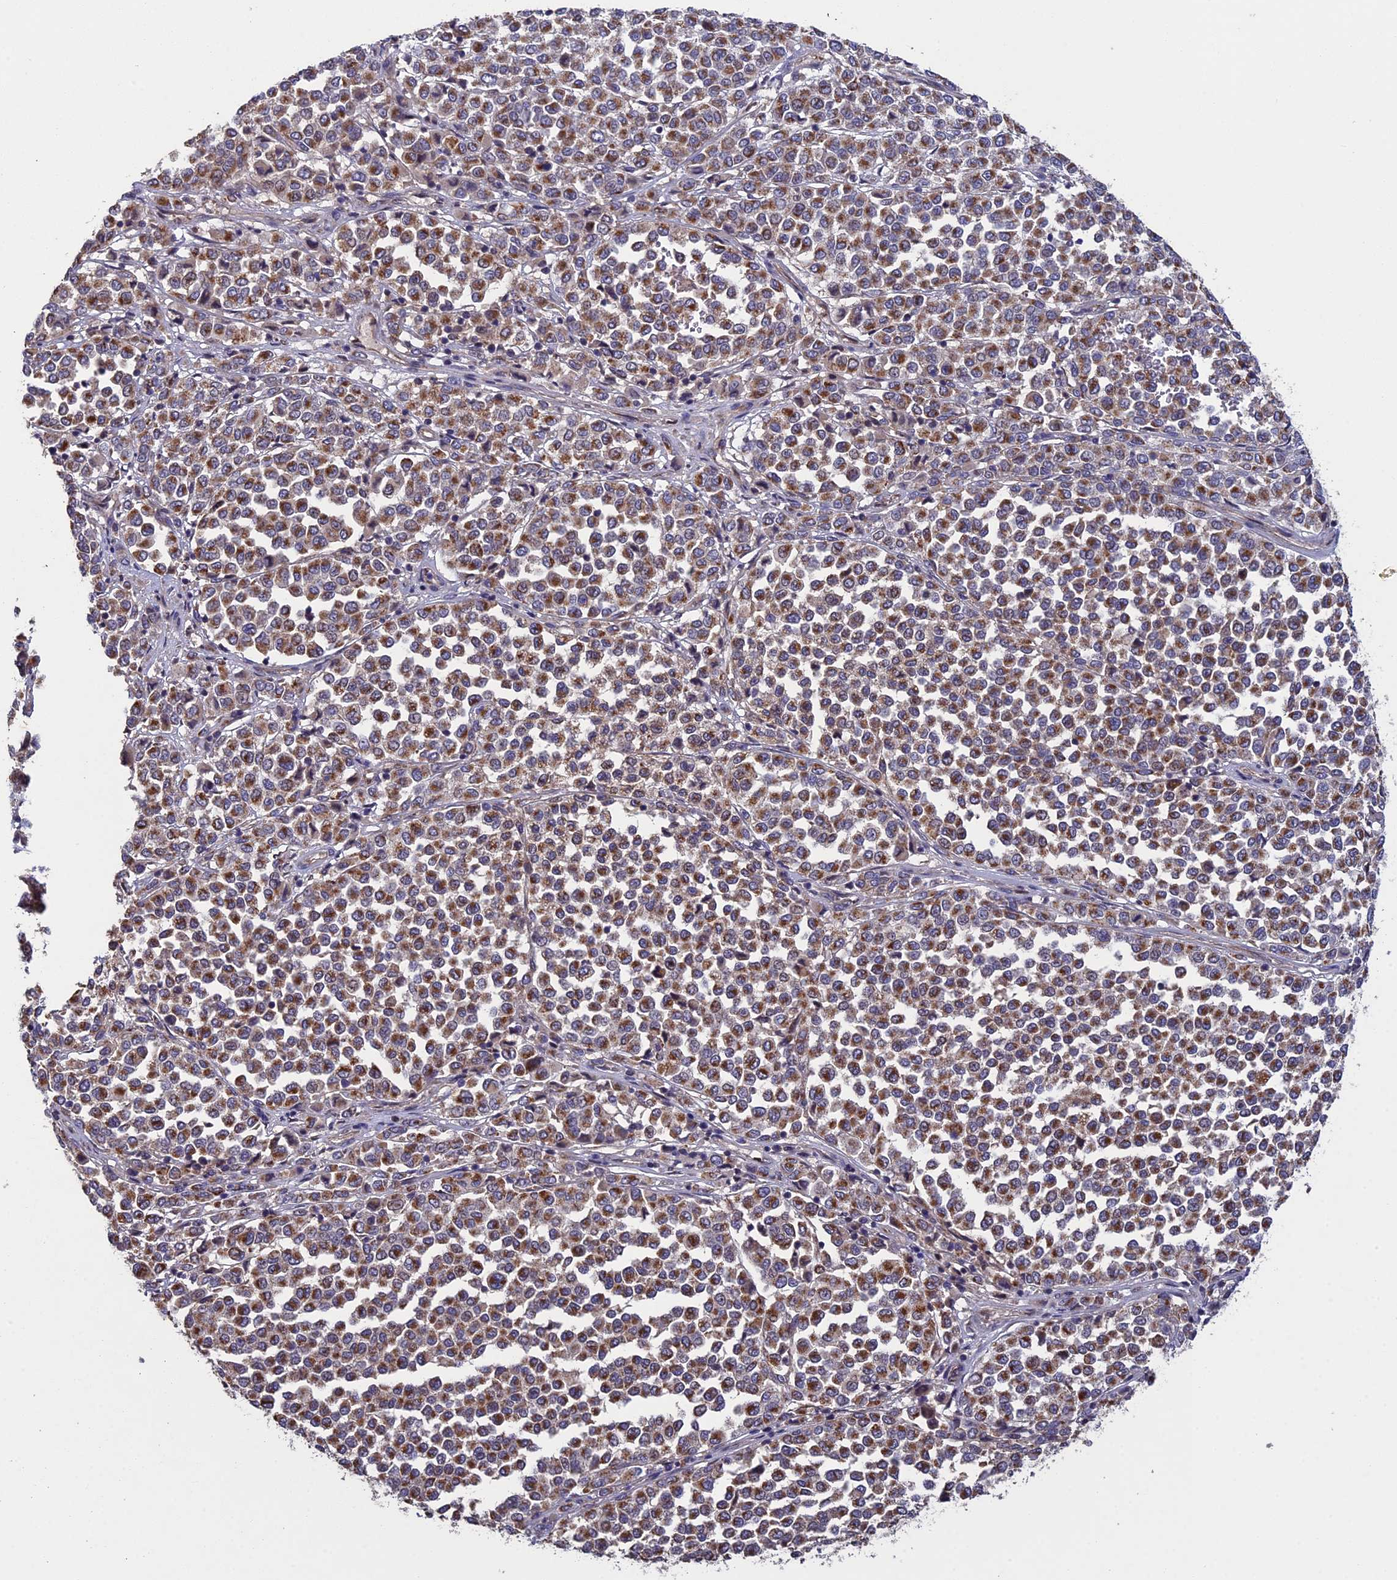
{"staining": {"intensity": "moderate", "quantity": ">75%", "location": "cytoplasmic/membranous"}, "tissue": "melanoma", "cell_type": "Tumor cells", "image_type": "cancer", "snomed": [{"axis": "morphology", "description": "Malignant melanoma, Metastatic site"}, {"axis": "topography", "description": "Pancreas"}], "caption": "IHC photomicrograph of neoplastic tissue: human melanoma stained using immunohistochemistry reveals medium levels of moderate protein expression localized specifically in the cytoplasmic/membranous of tumor cells, appearing as a cytoplasmic/membranous brown color.", "gene": "RNF17", "patient": {"sex": "female", "age": 30}}